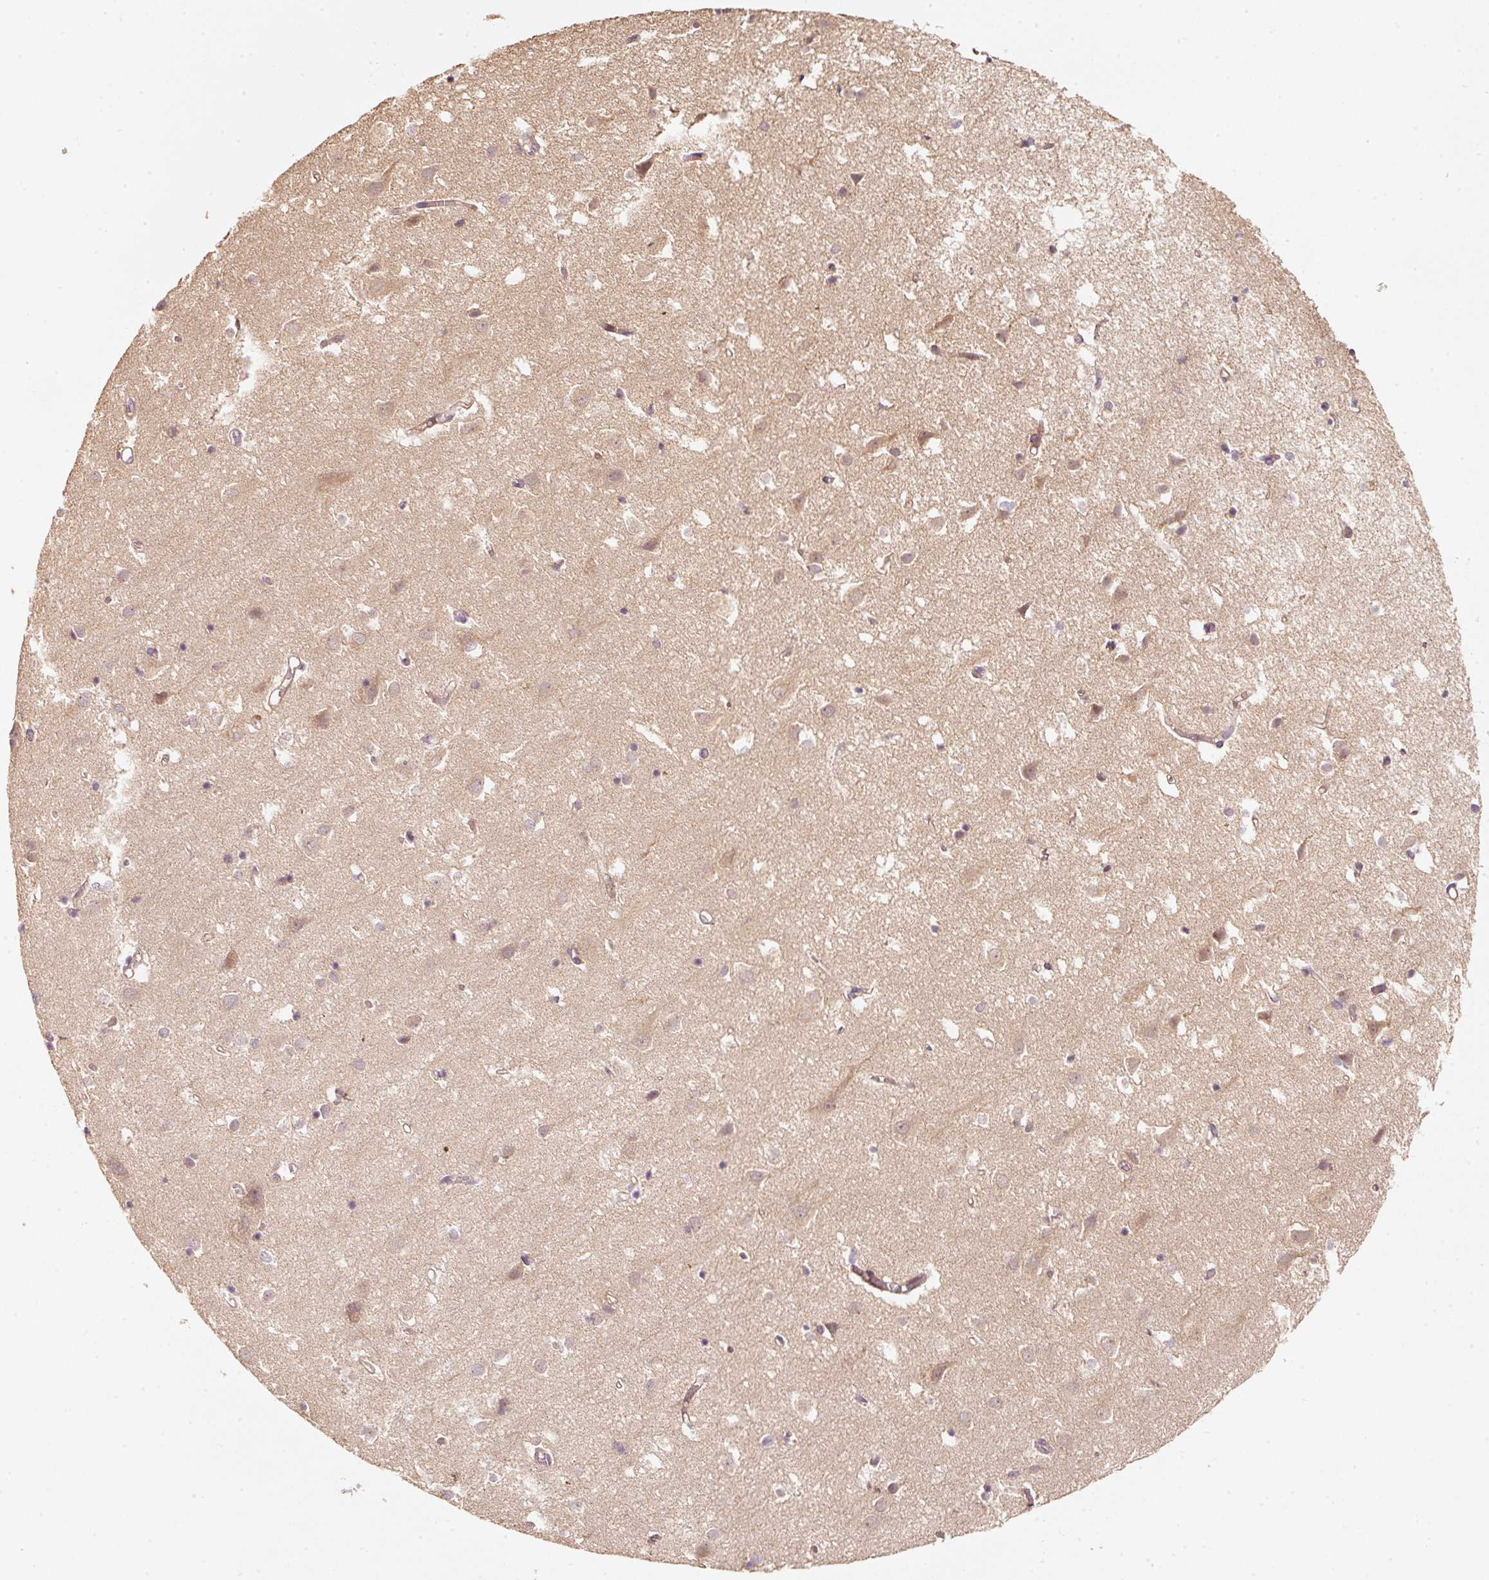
{"staining": {"intensity": "weak", "quantity": ">75%", "location": "cytoplasmic/membranous"}, "tissue": "cerebral cortex", "cell_type": "Endothelial cells", "image_type": "normal", "snomed": [{"axis": "morphology", "description": "Normal tissue, NOS"}, {"axis": "topography", "description": "Cerebral cortex"}], "caption": "Weak cytoplasmic/membranous expression is appreciated in about >75% of endothelial cells in benign cerebral cortex.", "gene": "RRAS2", "patient": {"sex": "male", "age": 70}}